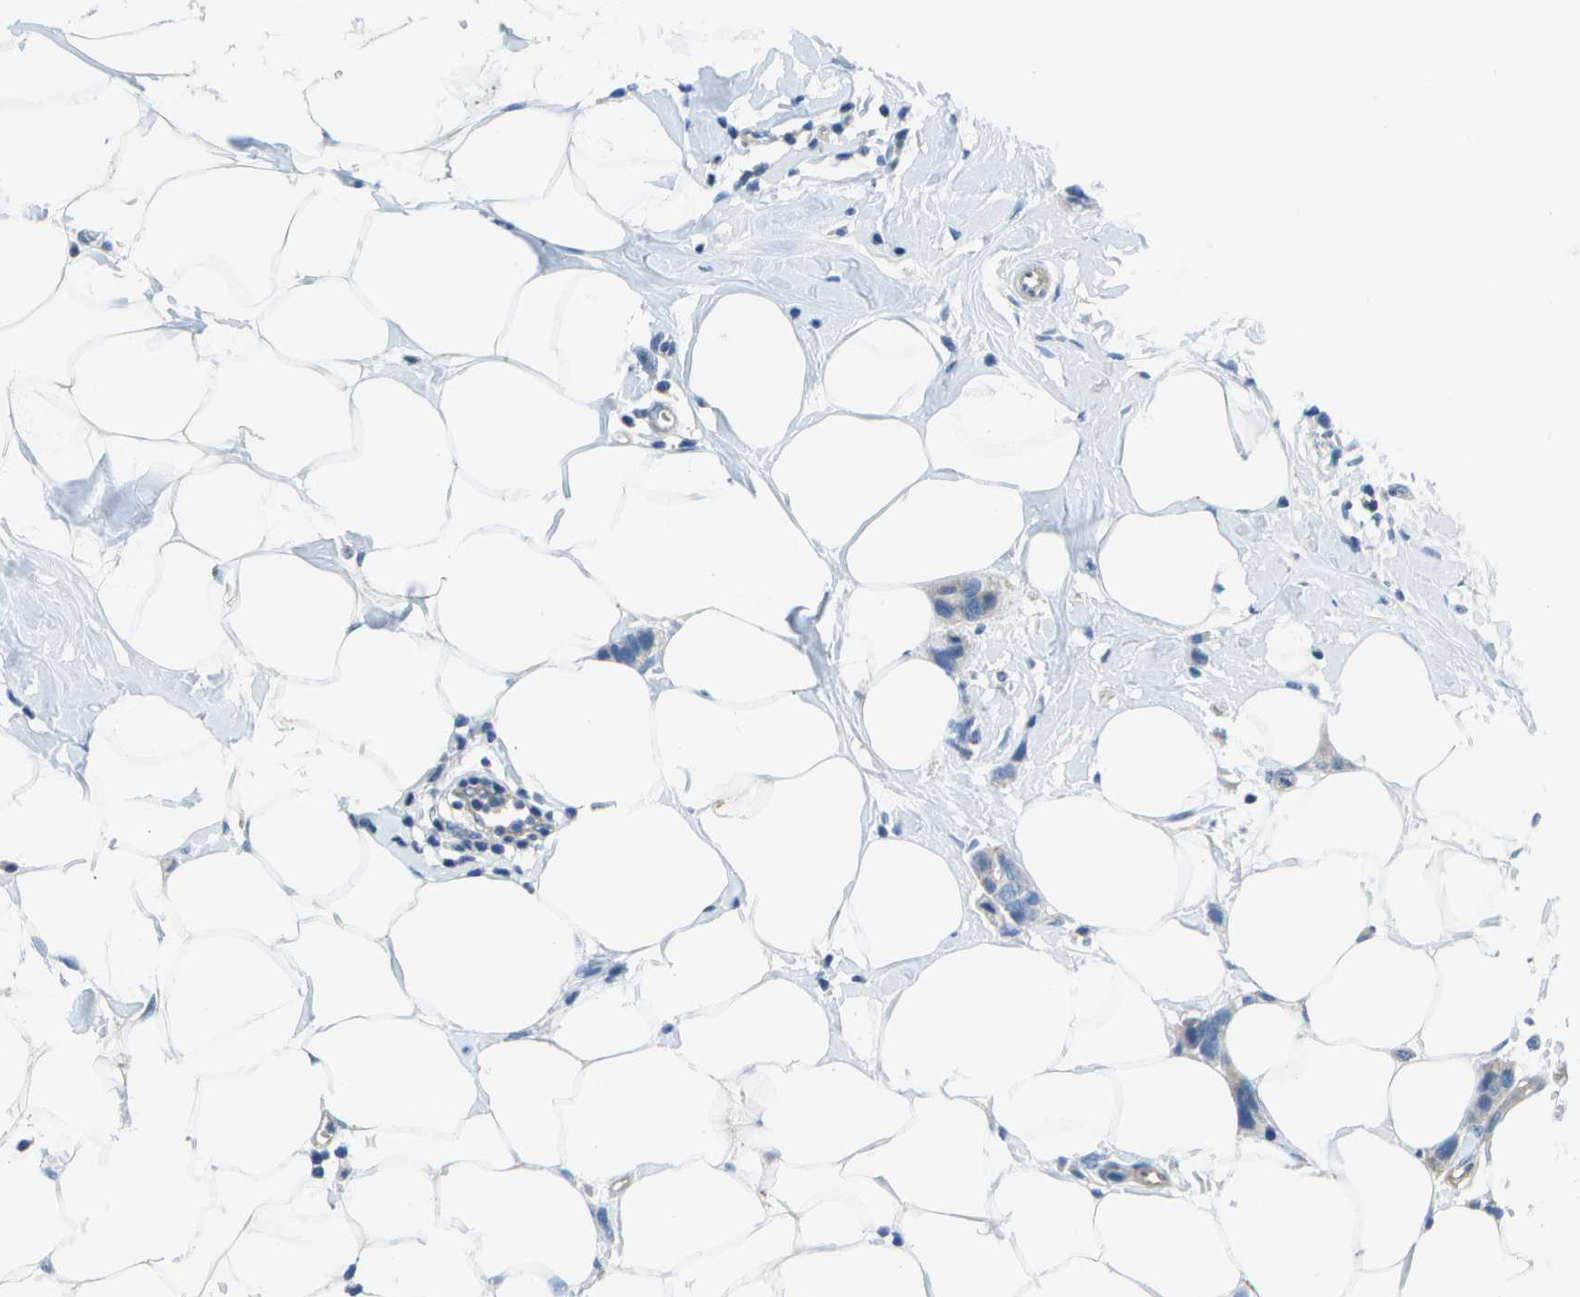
{"staining": {"intensity": "negative", "quantity": "none", "location": "none"}, "tissue": "breast cancer", "cell_type": "Tumor cells", "image_type": "cancer", "snomed": [{"axis": "morphology", "description": "Normal tissue, NOS"}, {"axis": "morphology", "description": "Duct carcinoma"}, {"axis": "topography", "description": "Breast"}], "caption": "A micrograph of human breast cancer (invasive ductal carcinoma) is negative for staining in tumor cells.", "gene": "DCT", "patient": {"sex": "female", "age": 50}}